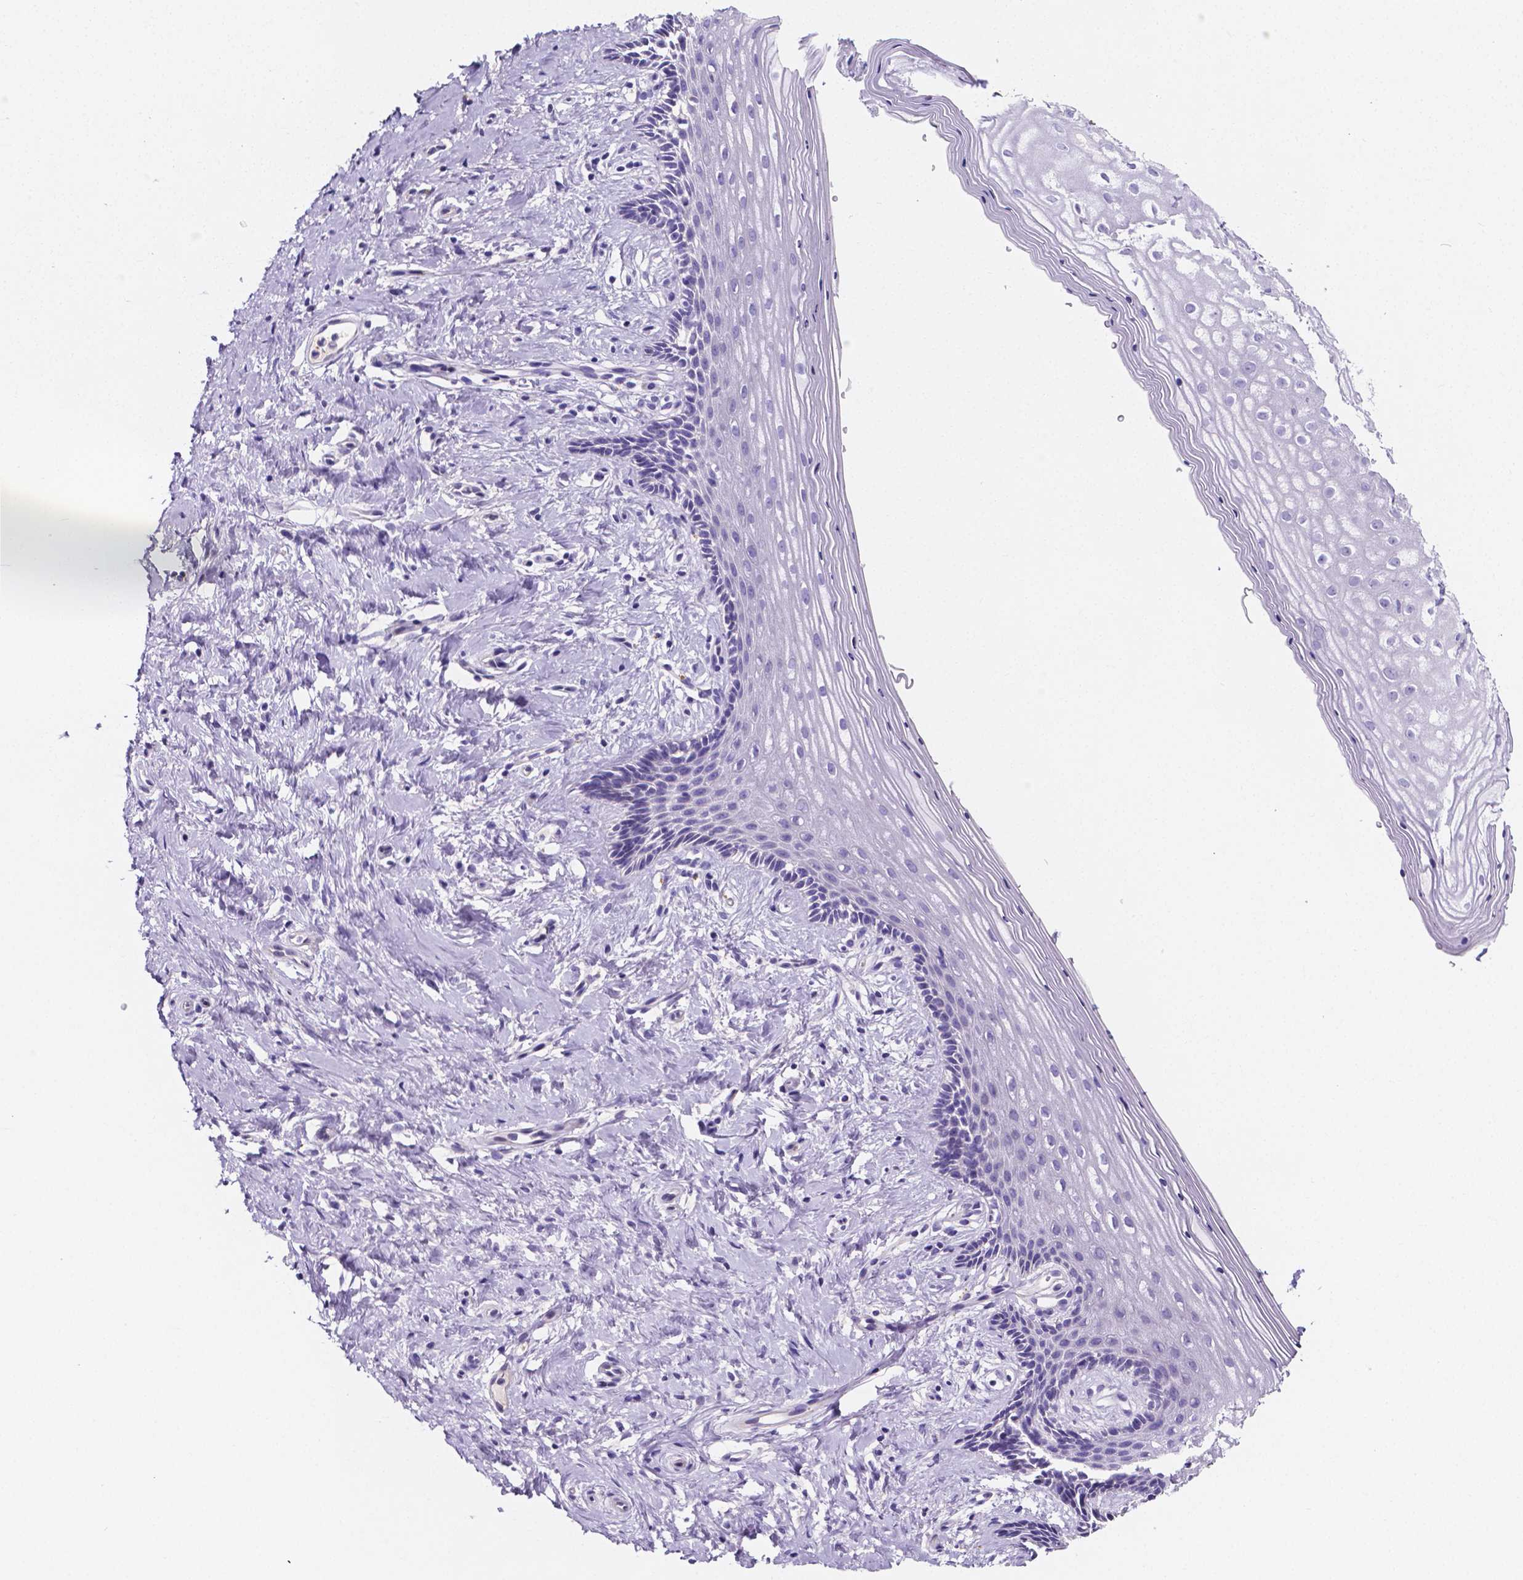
{"staining": {"intensity": "negative", "quantity": "none", "location": "none"}, "tissue": "vagina", "cell_type": "Squamous epithelial cells", "image_type": "normal", "snomed": [{"axis": "morphology", "description": "Normal tissue, NOS"}, {"axis": "topography", "description": "Vagina"}], "caption": "IHC of normal vagina demonstrates no expression in squamous epithelial cells. Nuclei are stained in blue.", "gene": "NRGN", "patient": {"sex": "female", "age": 42}}